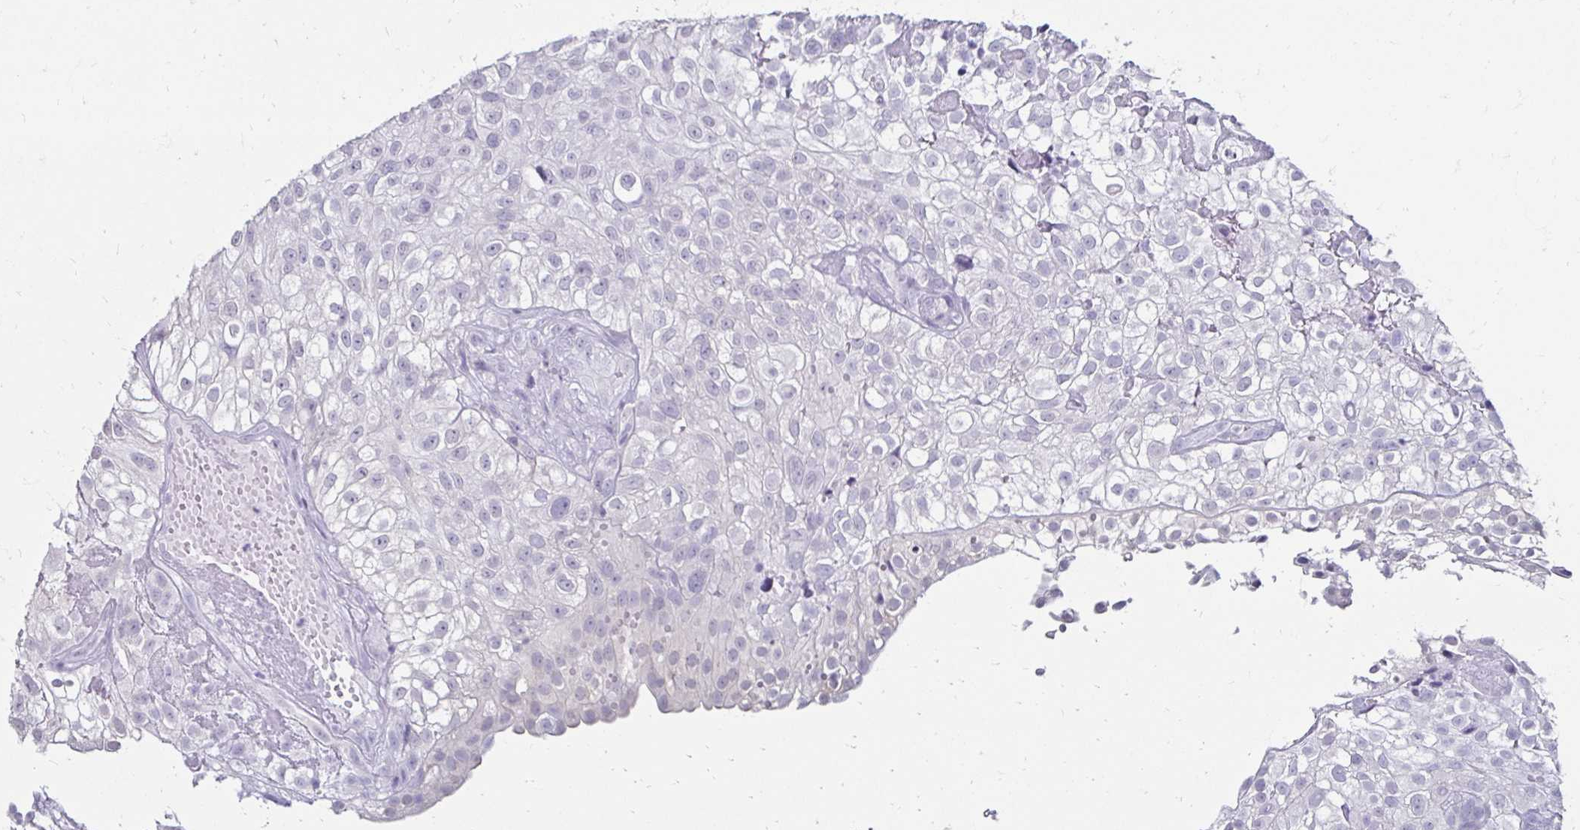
{"staining": {"intensity": "negative", "quantity": "none", "location": "none"}, "tissue": "urothelial cancer", "cell_type": "Tumor cells", "image_type": "cancer", "snomed": [{"axis": "morphology", "description": "Urothelial carcinoma, High grade"}, {"axis": "topography", "description": "Urinary bladder"}], "caption": "The micrograph displays no staining of tumor cells in urothelial cancer. (Immunohistochemistry, brightfield microscopy, high magnification).", "gene": "TOMM34", "patient": {"sex": "male", "age": 56}}